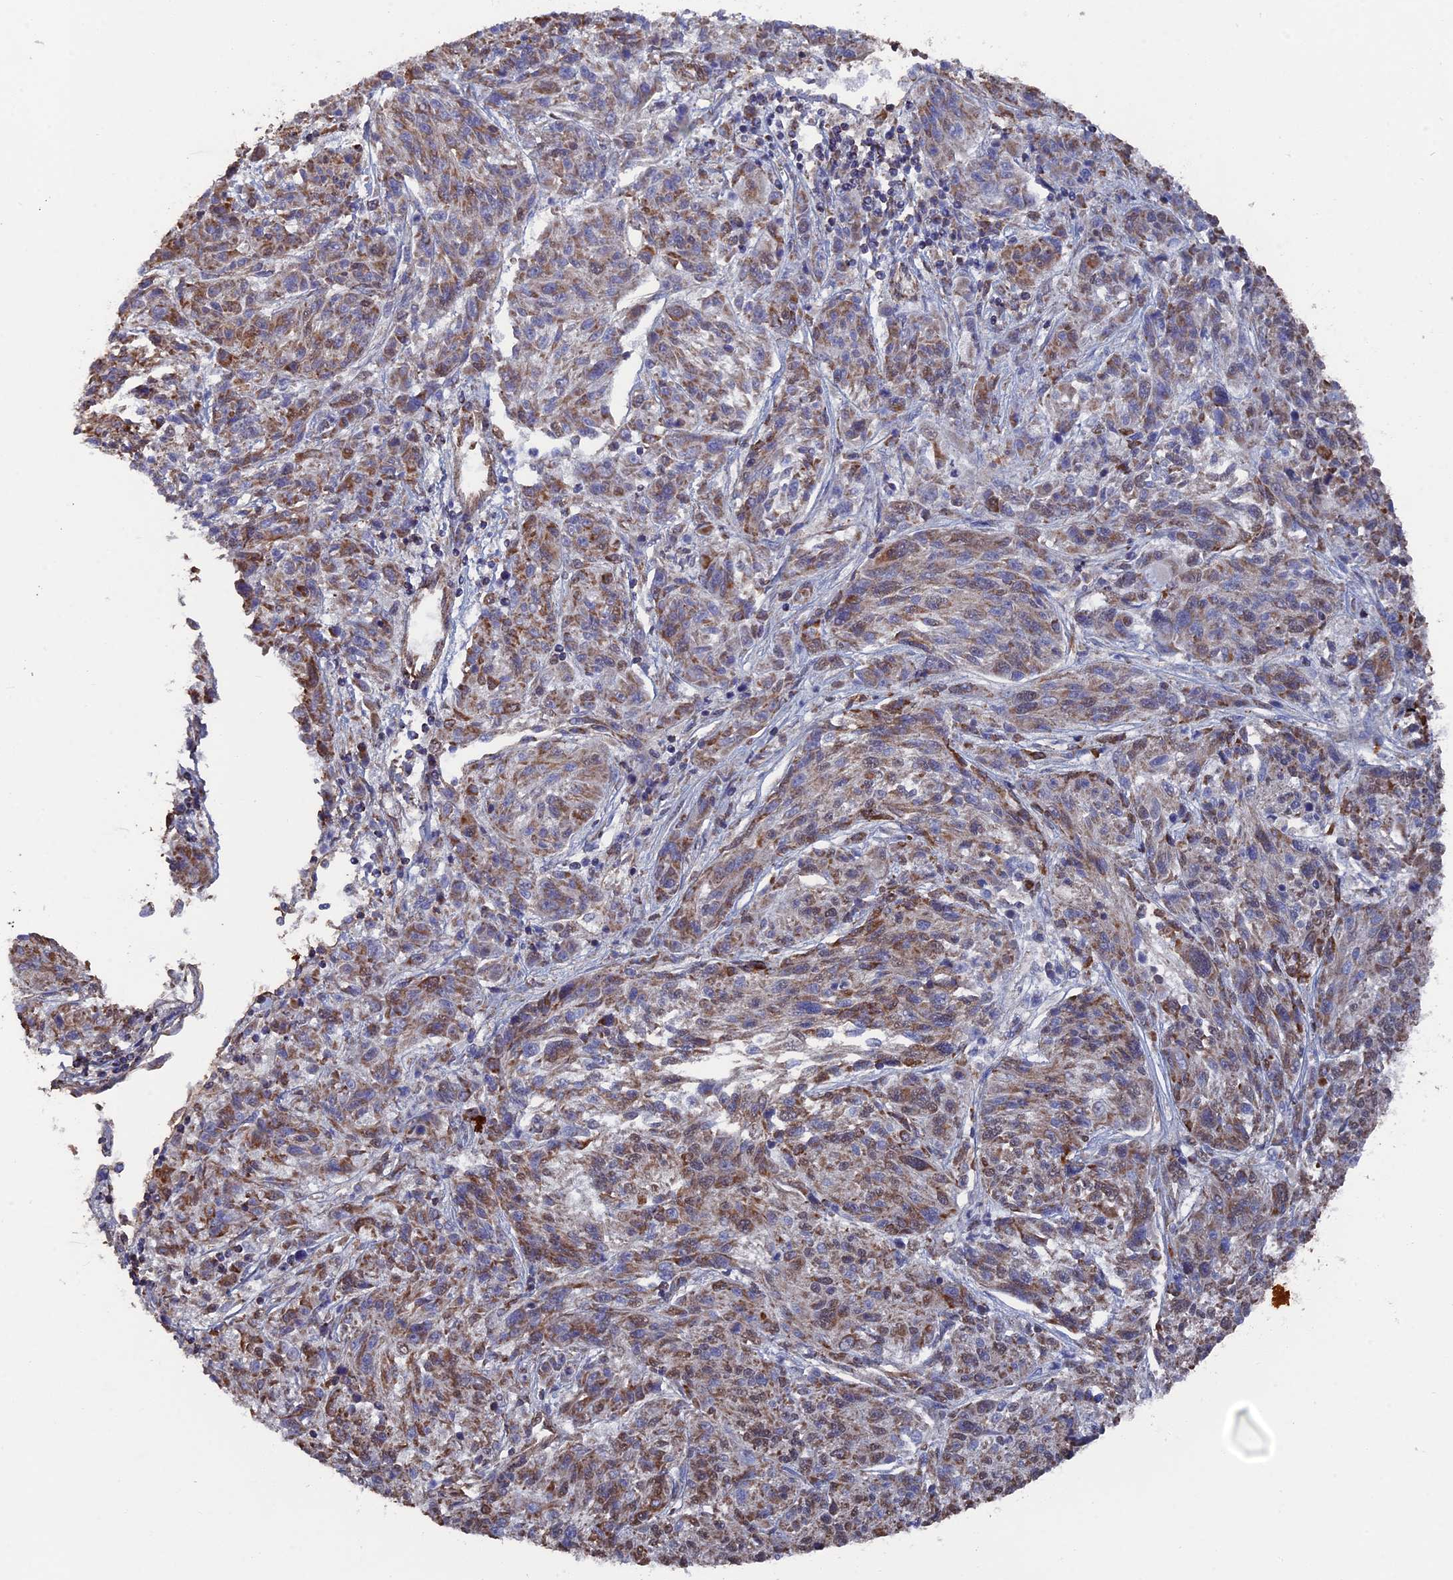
{"staining": {"intensity": "moderate", "quantity": ">75%", "location": "cytoplasmic/membranous"}, "tissue": "melanoma", "cell_type": "Tumor cells", "image_type": "cancer", "snomed": [{"axis": "morphology", "description": "Malignant melanoma, NOS"}, {"axis": "topography", "description": "Skin"}], "caption": "Protein staining exhibits moderate cytoplasmic/membranous positivity in approximately >75% of tumor cells in malignant melanoma. Using DAB (3,3'-diaminobenzidine) (brown) and hematoxylin (blue) stains, captured at high magnification using brightfield microscopy.", "gene": "SMG9", "patient": {"sex": "male", "age": 53}}